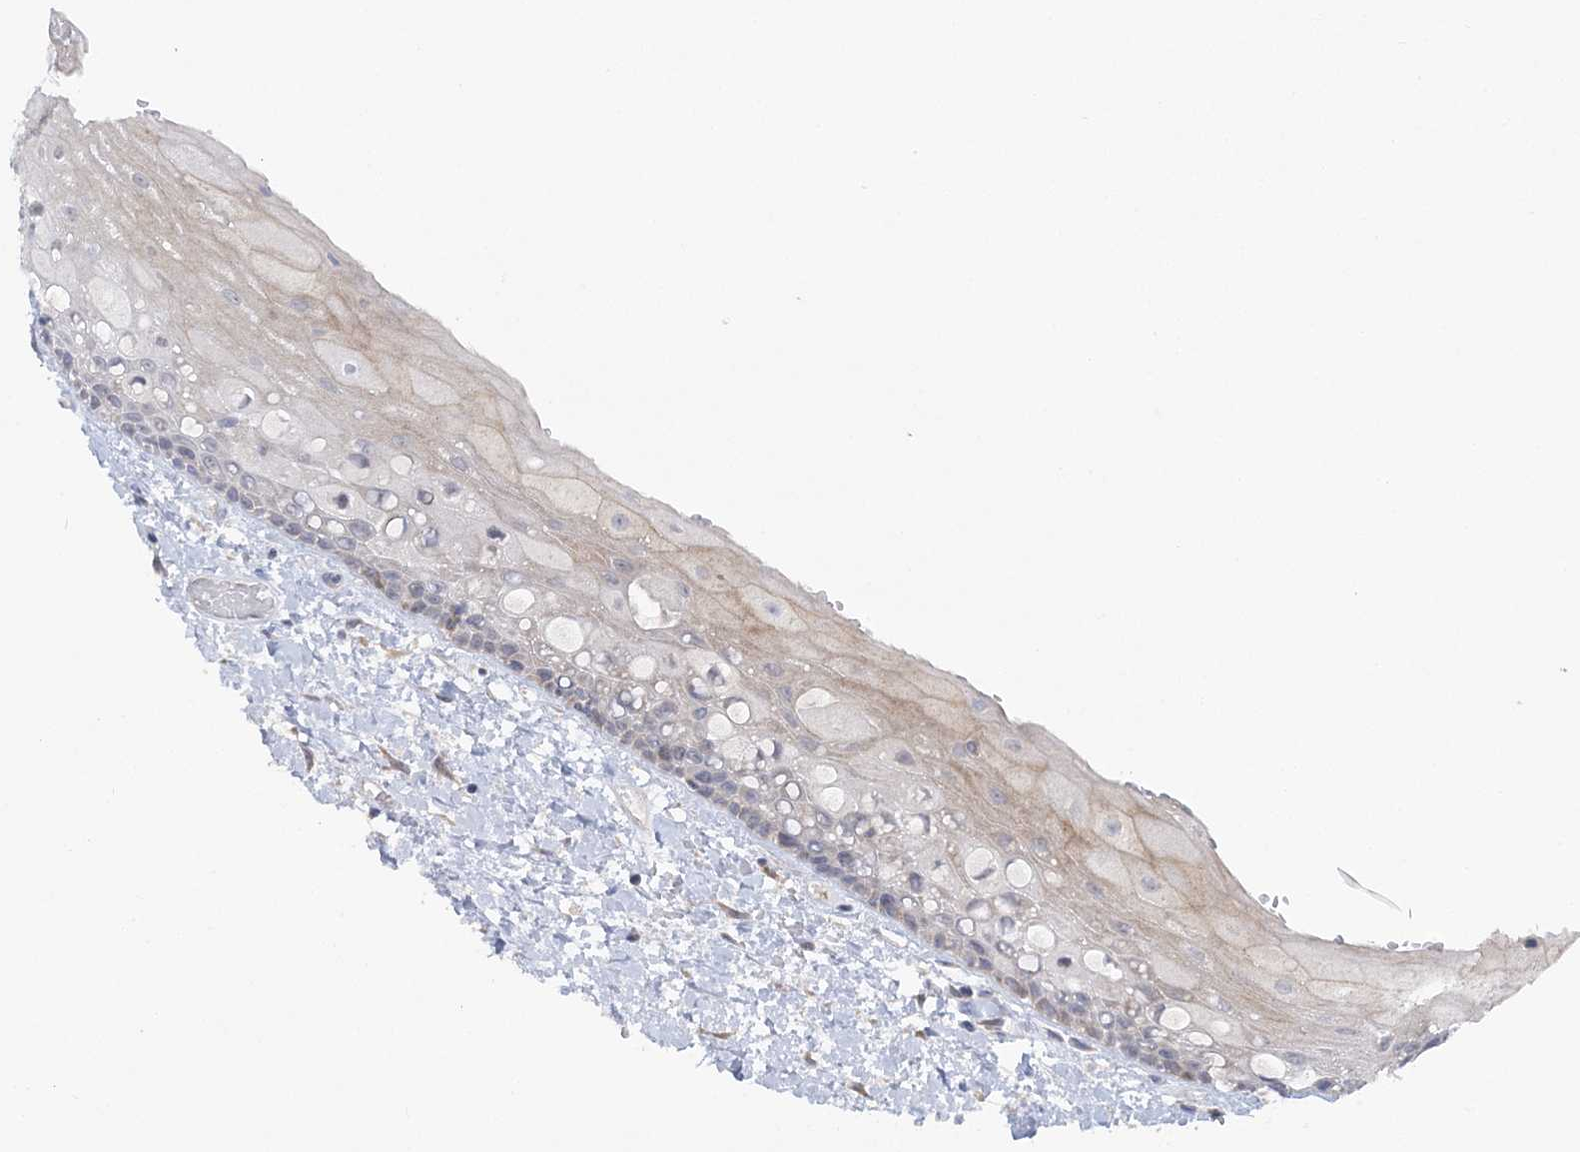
{"staining": {"intensity": "weak", "quantity": "<25%", "location": "cytoplasmic/membranous"}, "tissue": "oral mucosa", "cell_type": "Squamous epithelial cells", "image_type": "normal", "snomed": [{"axis": "morphology", "description": "Normal tissue, NOS"}, {"axis": "topography", "description": "Oral tissue"}], "caption": "This micrograph is of benign oral mucosa stained with immunohistochemistry to label a protein in brown with the nuclei are counter-stained blue. There is no staining in squamous epithelial cells. (DAB (3,3'-diaminobenzidine) immunohistochemistry visualized using brightfield microscopy, high magnification).", "gene": "MMADHC", "patient": {"sex": "female", "age": 76}}